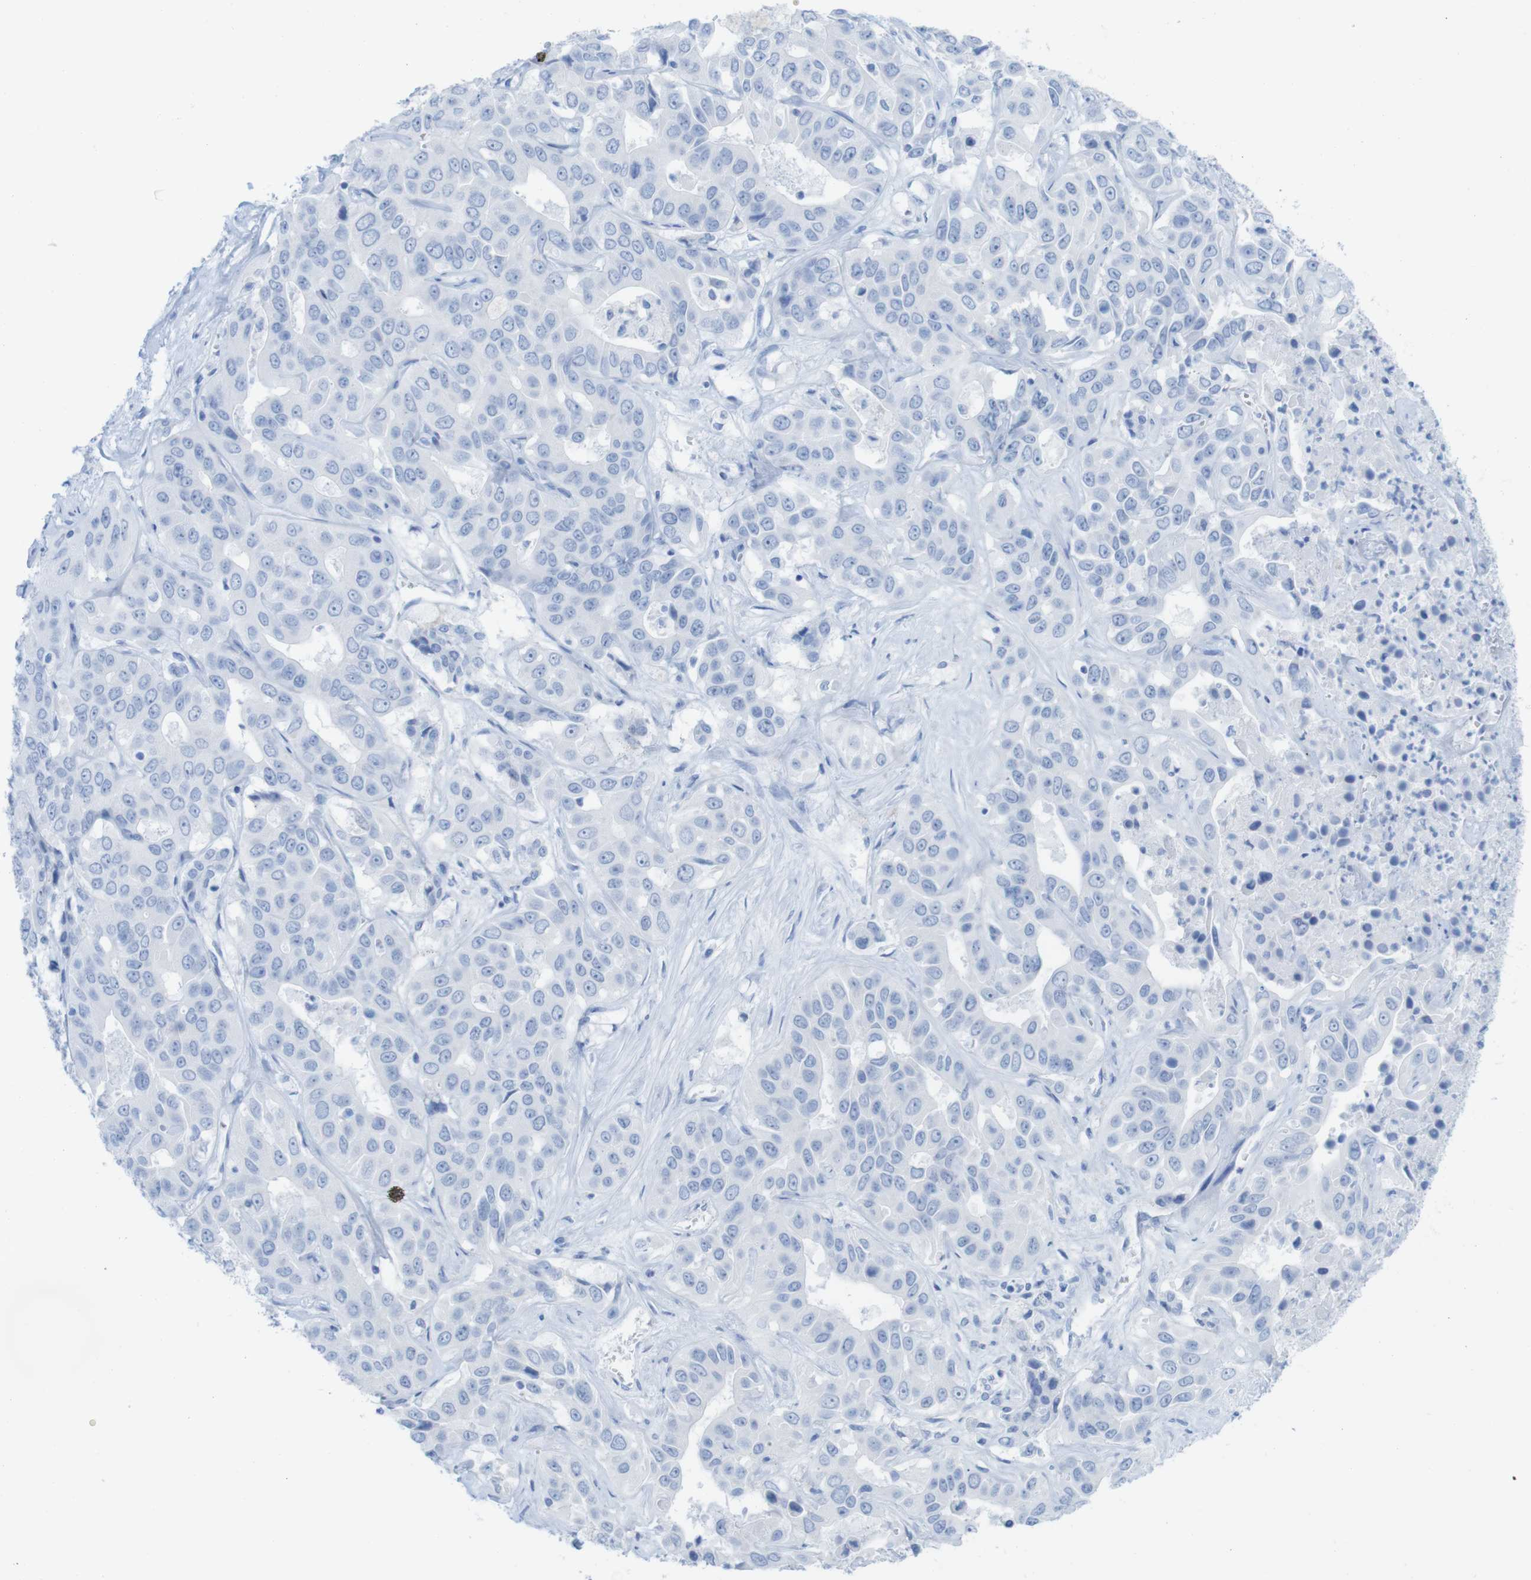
{"staining": {"intensity": "negative", "quantity": "none", "location": "none"}, "tissue": "liver cancer", "cell_type": "Tumor cells", "image_type": "cancer", "snomed": [{"axis": "morphology", "description": "Cholangiocarcinoma"}, {"axis": "topography", "description": "Liver"}], "caption": "The immunohistochemistry micrograph has no significant staining in tumor cells of cholangiocarcinoma (liver) tissue.", "gene": "MYH7", "patient": {"sex": "female", "age": 52}}